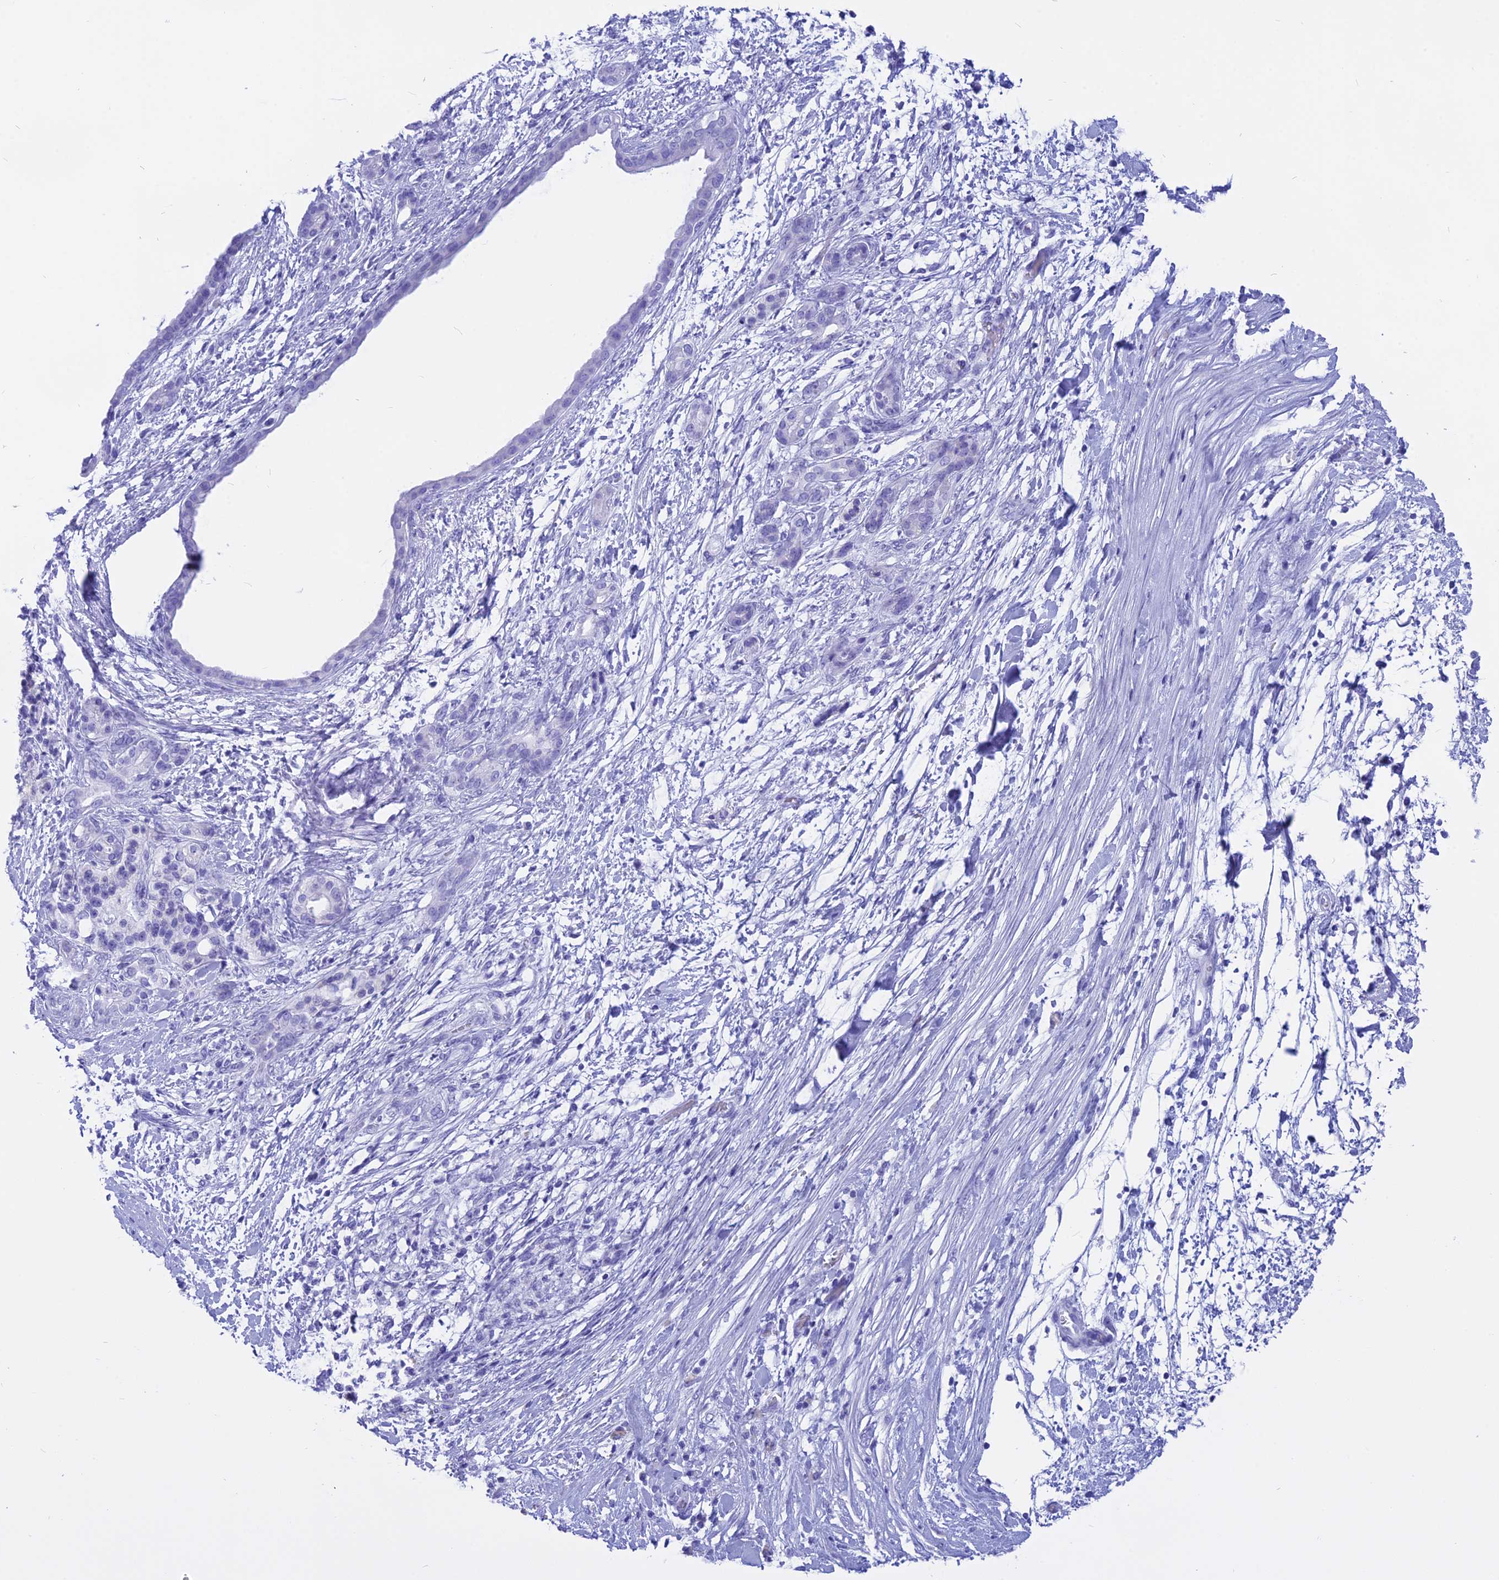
{"staining": {"intensity": "negative", "quantity": "none", "location": "none"}, "tissue": "pancreatic cancer", "cell_type": "Tumor cells", "image_type": "cancer", "snomed": [{"axis": "morphology", "description": "Adenocarcinoma, NOS"}, {"axis": "topography", "description": "Pancreas"}], "caption": "Immunohistochemistry (IHC) histopathology image of neoplastic tissue: pancreatic cancer (adenocarcinoma) stained with DAB reveals no significant protein staining in tumor cells. (DAB (3,3'-diaminobenzidine) immunohistochemistry (IHC), high magnification).", "gene": "ISCA1", "patient": {"sex": "female", "age": 55}}